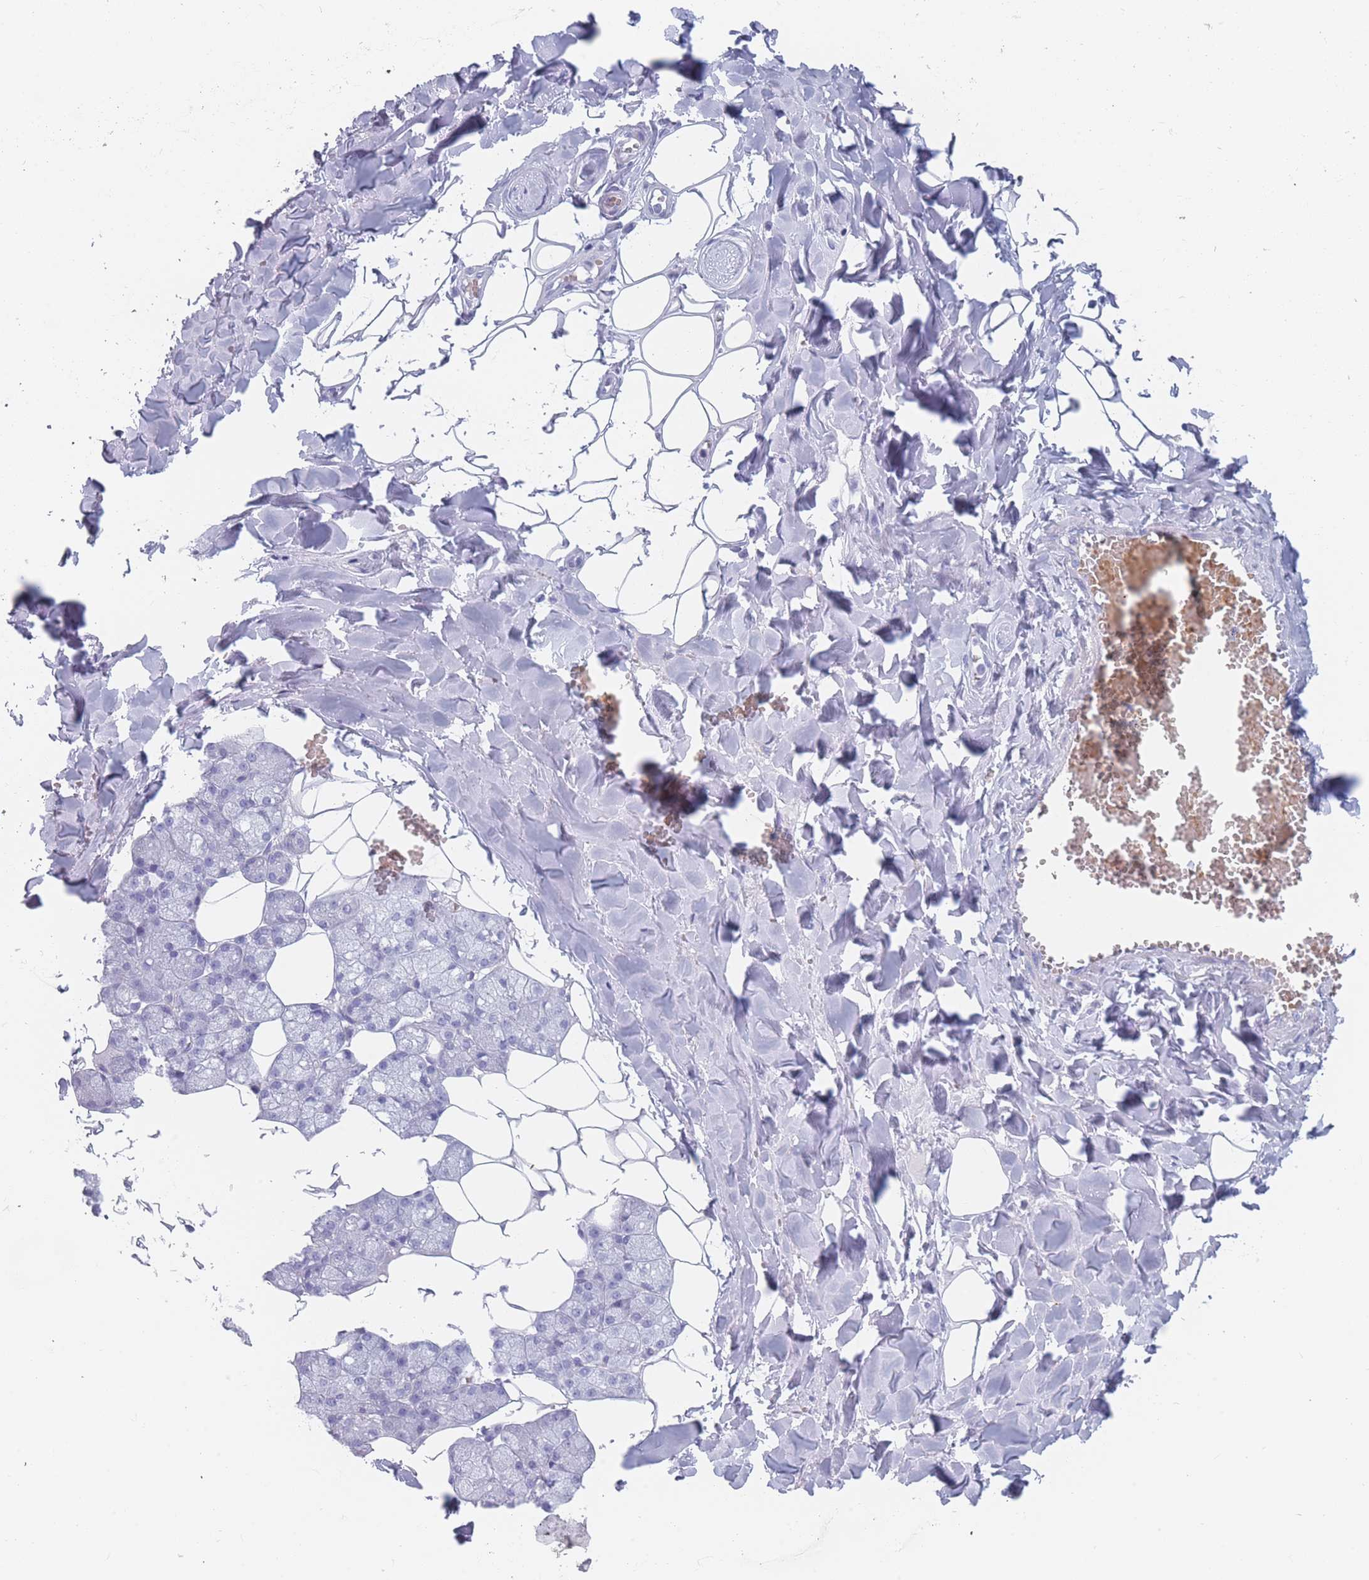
{"staining": {"intensity": "negative", "quantity": "none", "location": "none"}, "tissue": "salivary gland", "cell_type": "Glandular cells", "image_type": "normal", "snomed": [{"axis": "morphology", "description": "Normal tissue, NOS"}, {"axis": "topography", "description": "Salivary gland"}], "caption": "Salivary gland stained for a protein using immunohistochemistry exhibits no positivity glandular cells.", "gene": "OR5D16", "patient": {"sex": "male", "age": 62}}